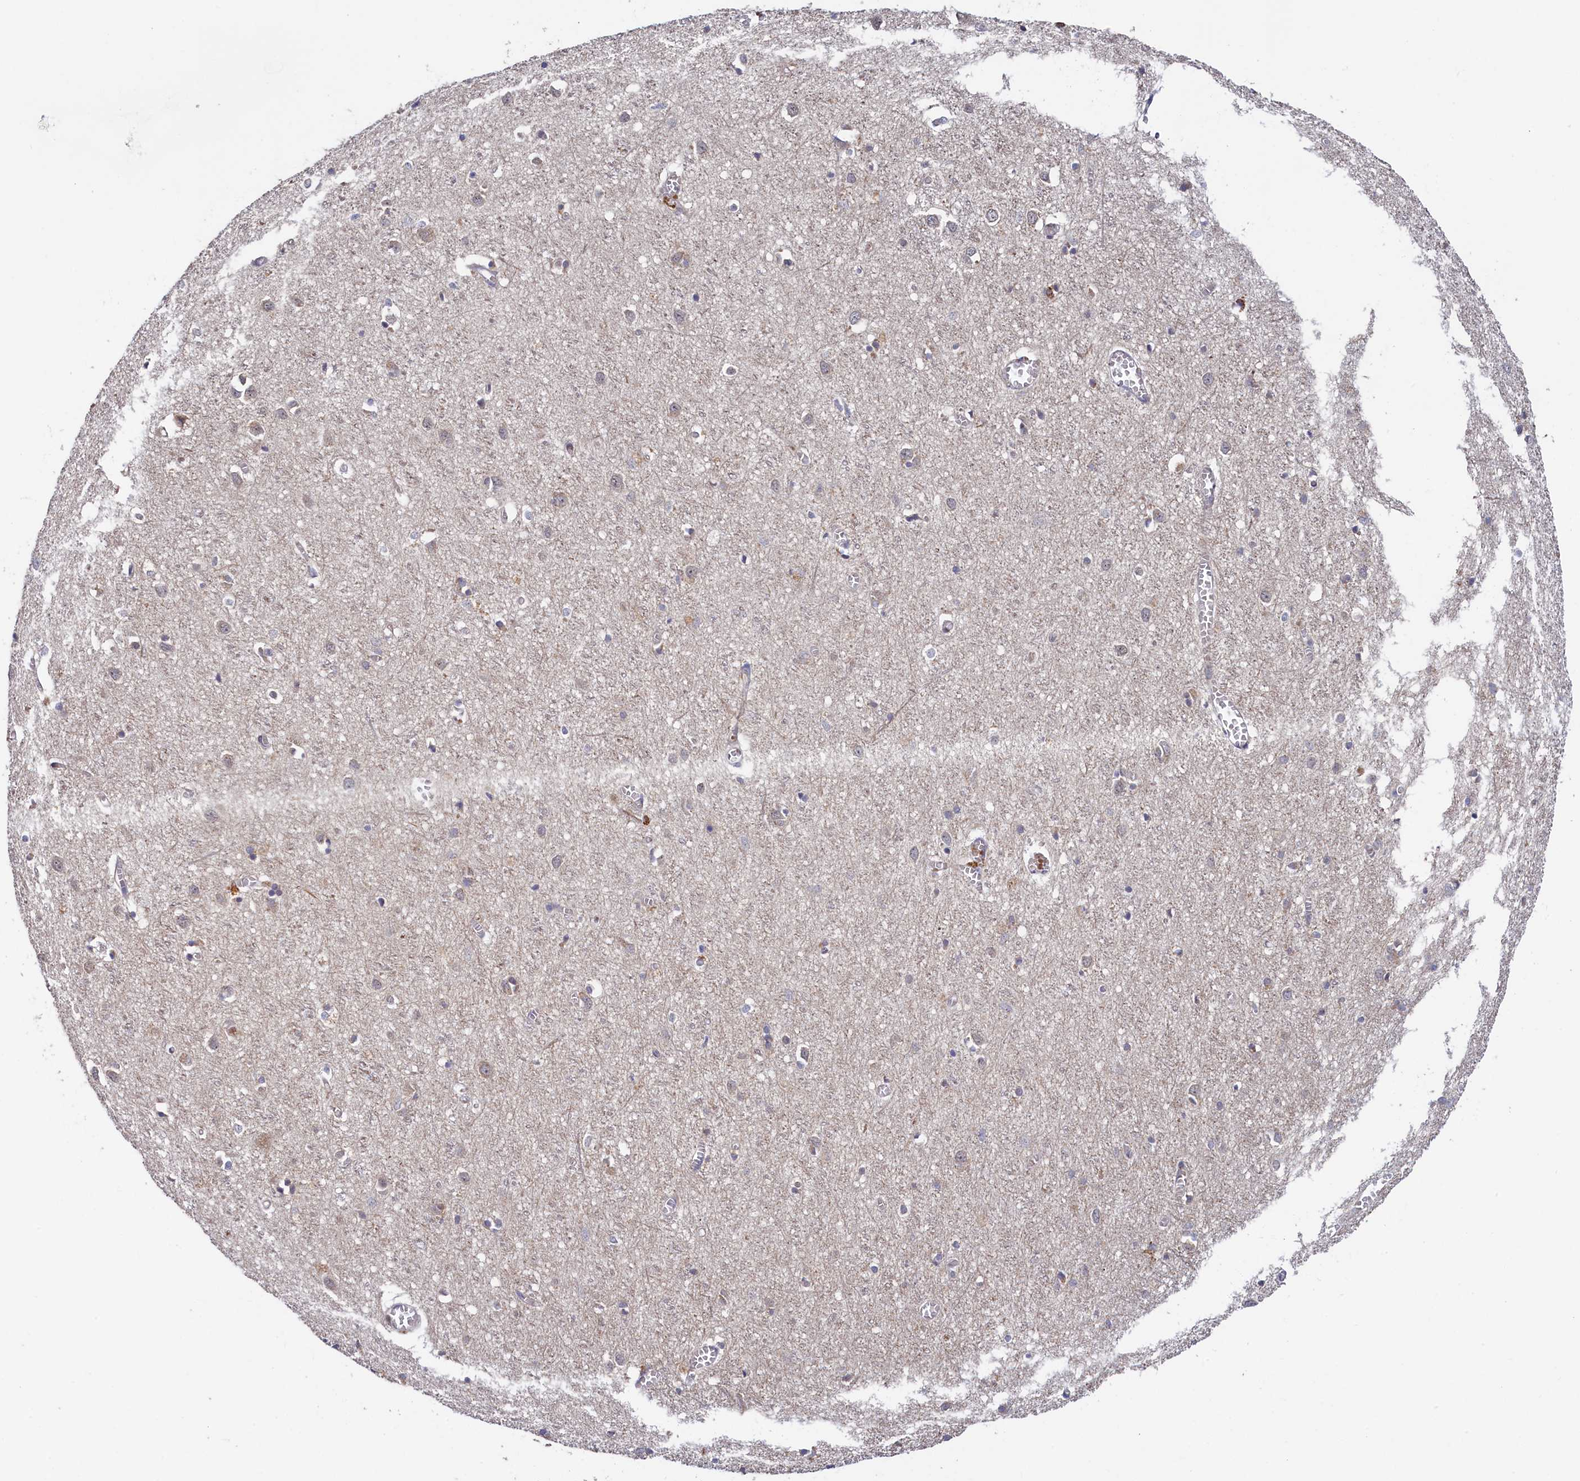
{"staining": {"intensity": "weak", "quantity": ">75%", "location": "cytoplasmic/membranous"}, "tissue": "cerebral cortex", "cell_type": "Endothelial cells", "image_type": "normal", "snomed": [{"axis": "morphology", "description": "Normal tissue, NOS"}, {"axis": "topography", "description": "Cerebral cortex"}], "caption": "Immunohistochemical staining of normal human cerebral cortex shows >75% levels of weak cytoplasmic/membranous protein positivity in about >75% of endothelial cells. Using DAB (3,3'-diaminobenzidine) (brown) and hematoxylin (blue) stains, captured at high magnification using brightfield microscopy.", "gene": "PIK3C3", "patient": {"sex": "female", "age": 64}}